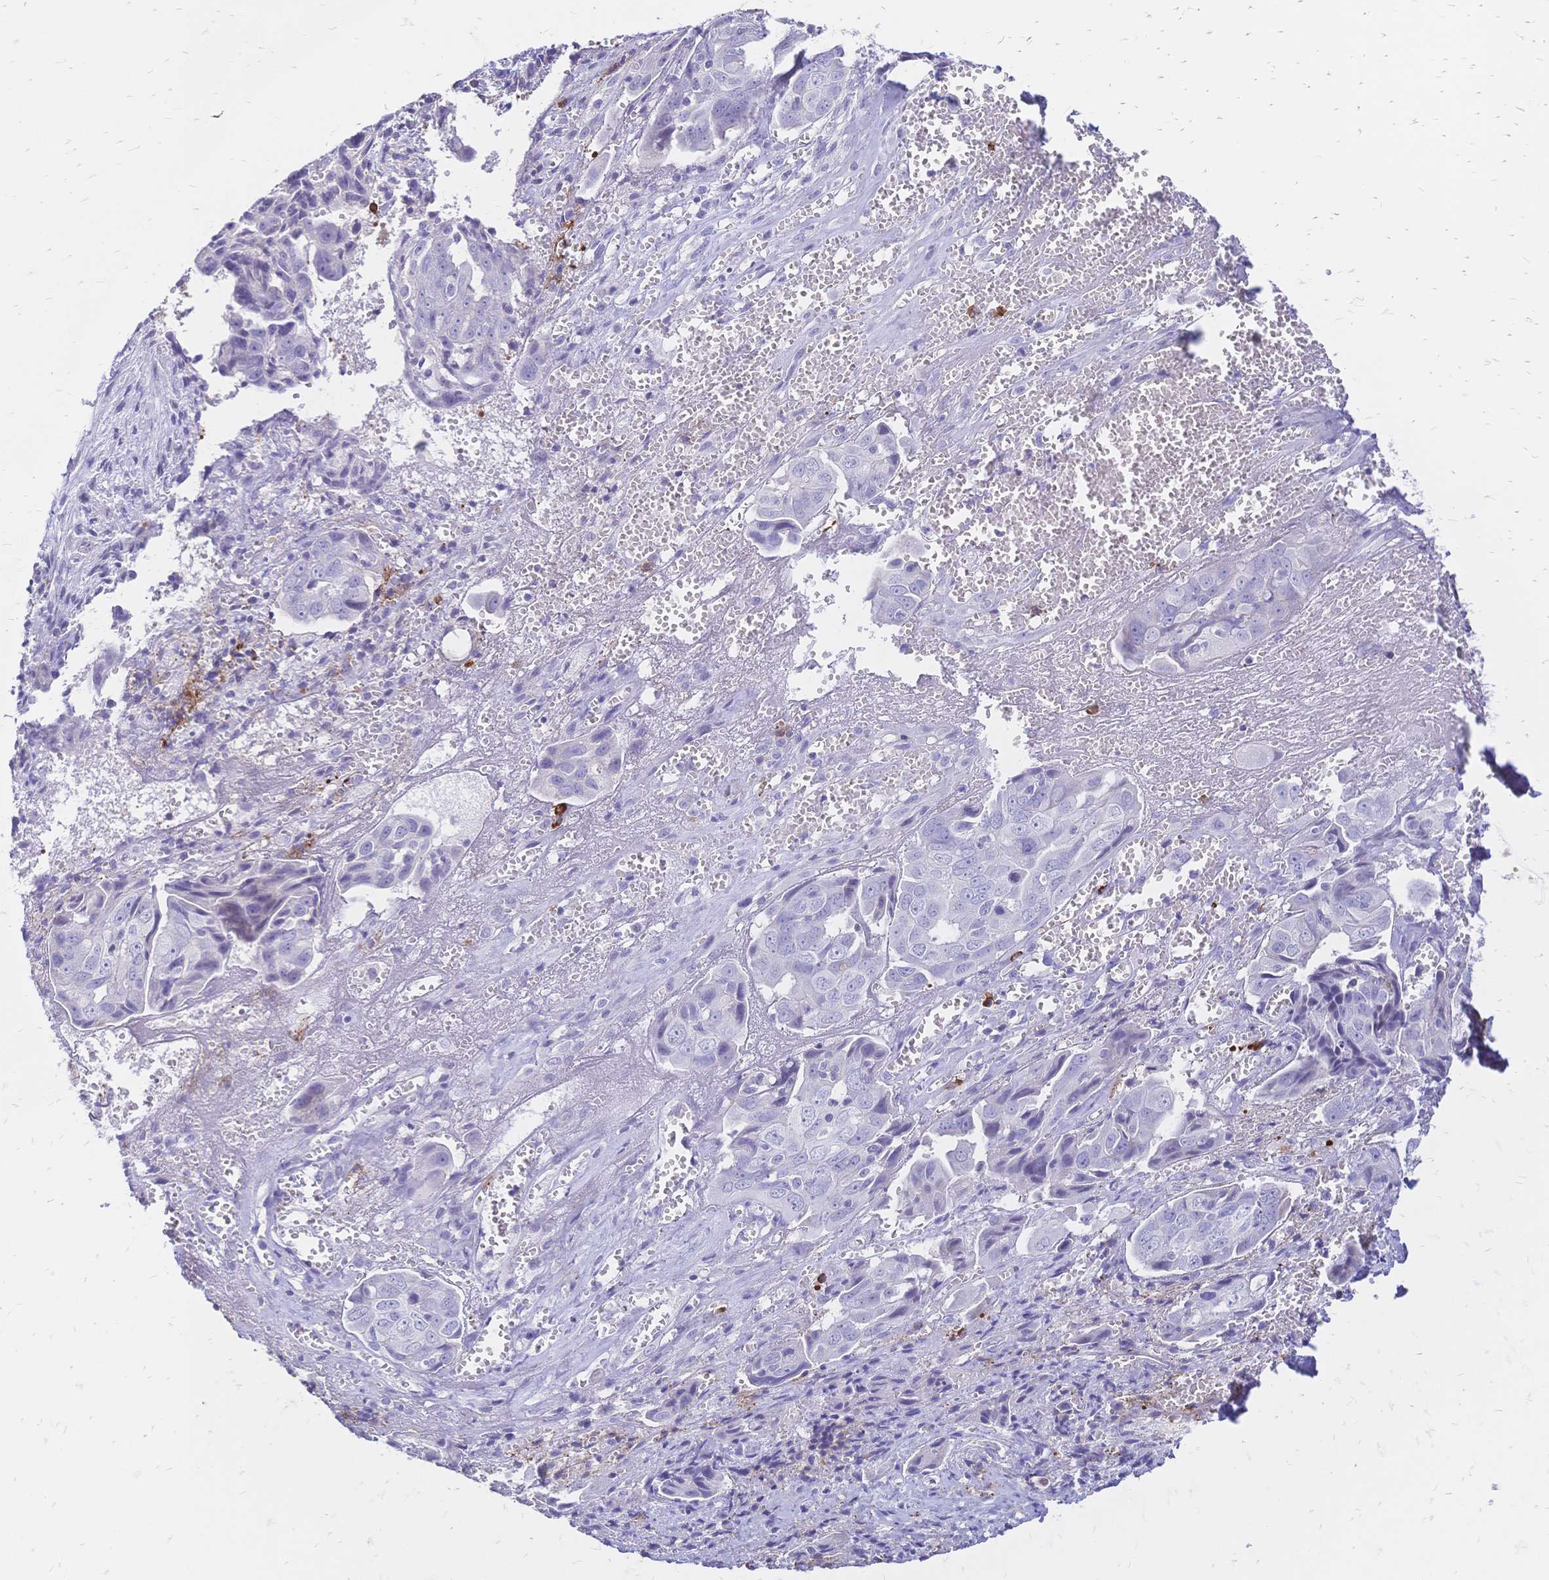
{"staining": {"intensity": "negative", "quantity": "none", "location": "none"}, "tissue": "ovarian cancer", "cell_type": "Tumor cells", "image_type": "cancer", "snomed": [{"axis": "morphology", "description": "Carcinoma, endometroid"}, {"axis": "topography", "description": "Ovary"}], "caption": "IHC photomicrograph of endometroid carcinoma (ovarian) stained for a protein (brown), which reveals no positivity in tumor cells.", "gene": "IL2RA", "patient": {"sex": "female", "age": 70}}